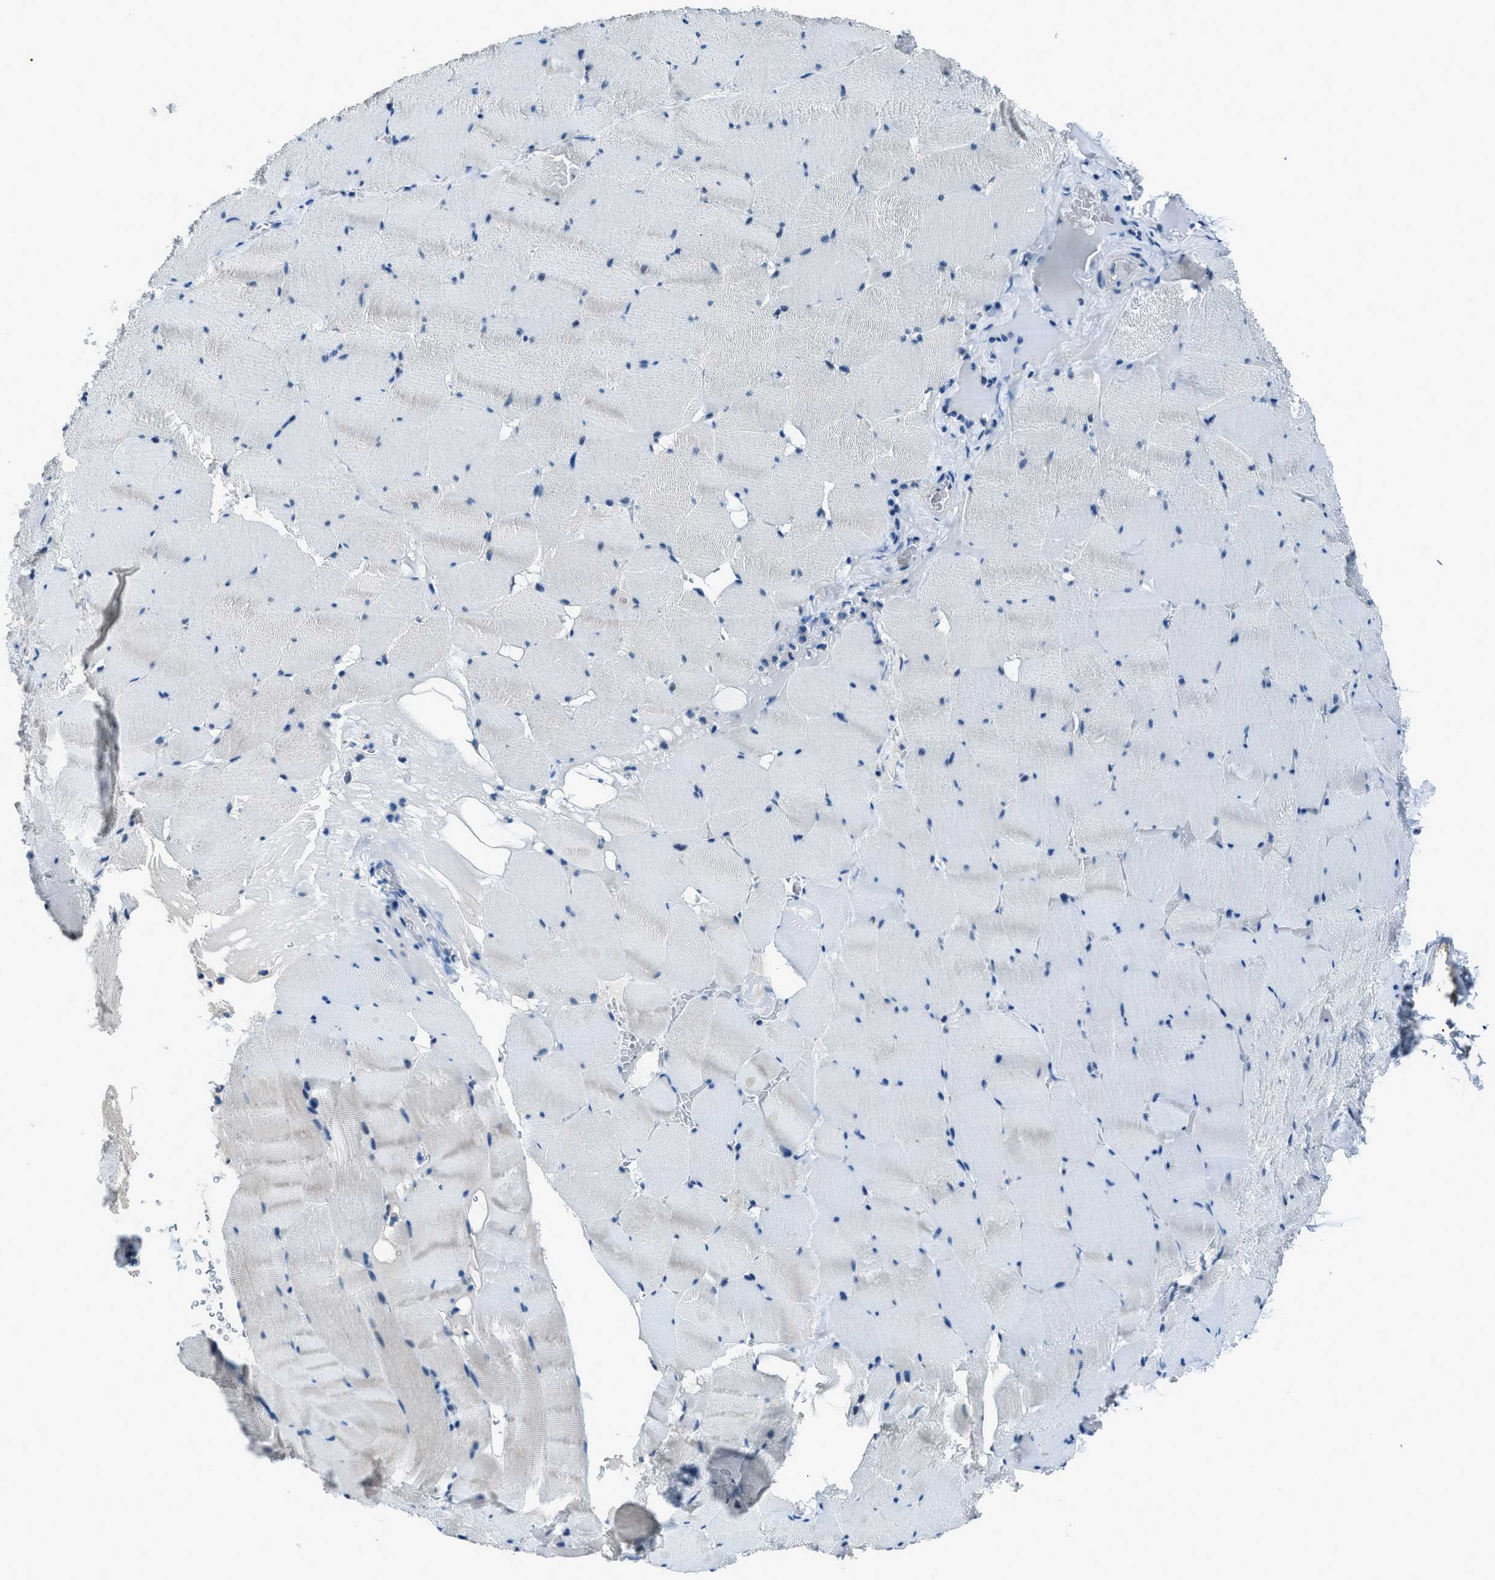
{"staining": {"intensity": "negative", "quantity": "none", "location": "none"}, "tissue": "skeletal muscle", "cell_type": "Myocytes", "image_type": "normal", "snomed": [{"axis": "morphology", "description": "Normal tissue, NOS"}, {"axis": "topography", "description": "Skeletal muscle"}], "caption": "A photomicrograph of human skeletal muscle is negative for staining in myocytes. (DAB immunohistochemistry with hematoxylin counter stain).", "gene": "DUSP19", "patient": {"sex": "male", "age": 62}}